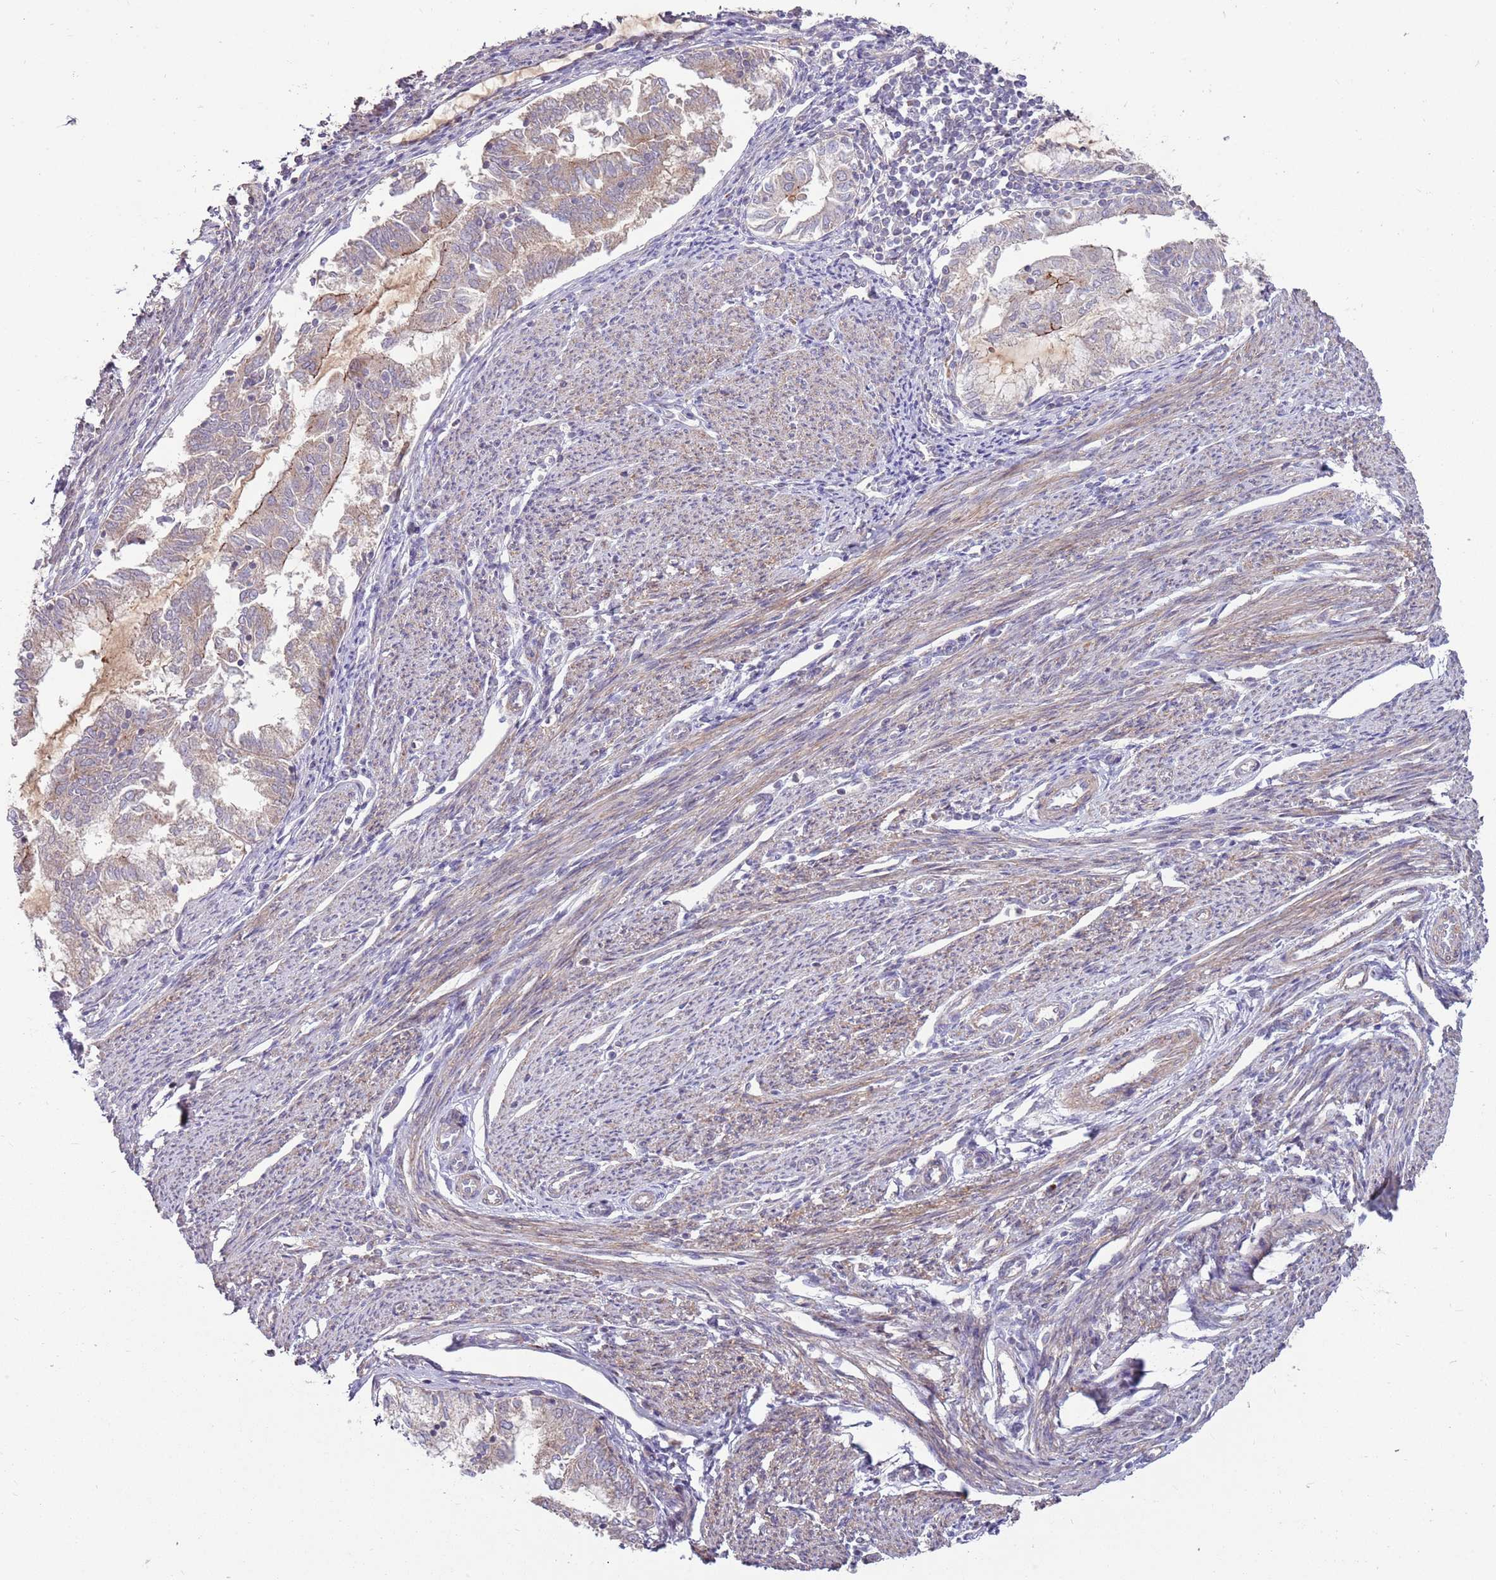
{"staining": {"intensity": "weak", "quantity": "<25%", "location": "cytoplasmic/membranous"}, "tissue": "endometrial cancer", "cell_type": "Tumor cells", "image_type": "cancer", "snomed": [{"axis": "morphology", "description": "Adenocarcinoma, NOS"}, {"axis": "topography", "description": "Endometrium"}], "caption": "High magnification brightfield microscopy of endometrial adenocarcinoma stained with DAB (3,3'-diaminobenzidine) (brown) and counterstained with hematoxylin (blue): tumor cells show no significant staining. (Brightfield microscopy of DAB (3,3'-diaminobenzidine) immunohistochemistry at high magnification).", "gene": "SPATA31D1", "patient": {"sex": "female", "age": 79}}